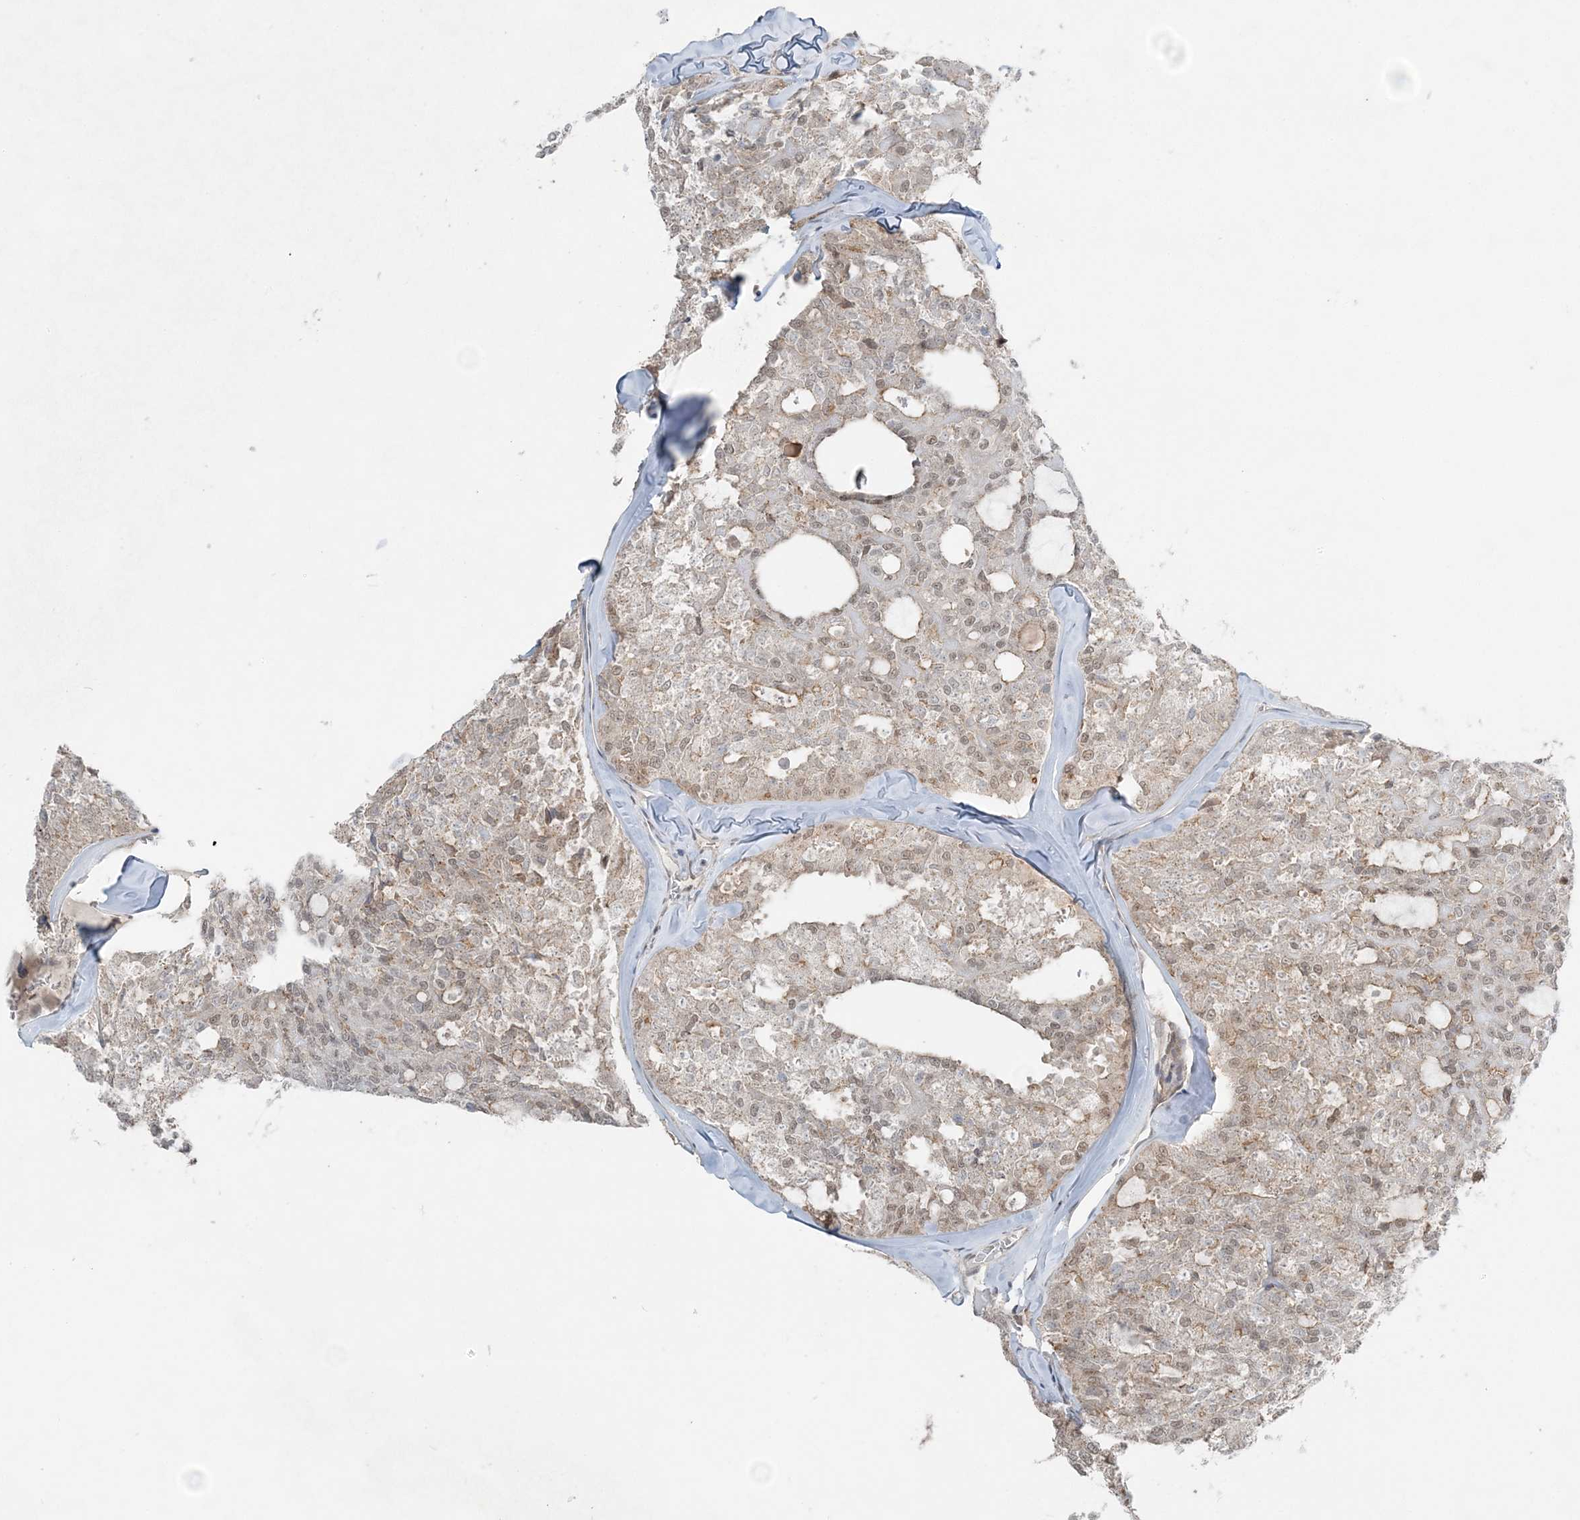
{"staining": {"intensity": "weak", "quantity": "25%-75%", "location": "cytoplasmic/membranous,nuclear"}, "tissue": "thyroid cancer", "cell_type": "Tumor cells", "image_type": "cancer", "snomed": [{"axis": "morphology", "description": "Follicular adenoma carcinoma, NOS"}, {"axis": "topography", "description": "Thyroid gland"}], "caption": "DAB (3,3'-diaminobenzidine) immunohistochemical staining of human follicular adenoma carcinoma (thyroid) exhibits weak cytoplasmic/membranous and nuclear protein positivity in about 25%-75% of tumor cells.", "gene": "ATP11A", "patient": {"sex": "male", "age": 75}}